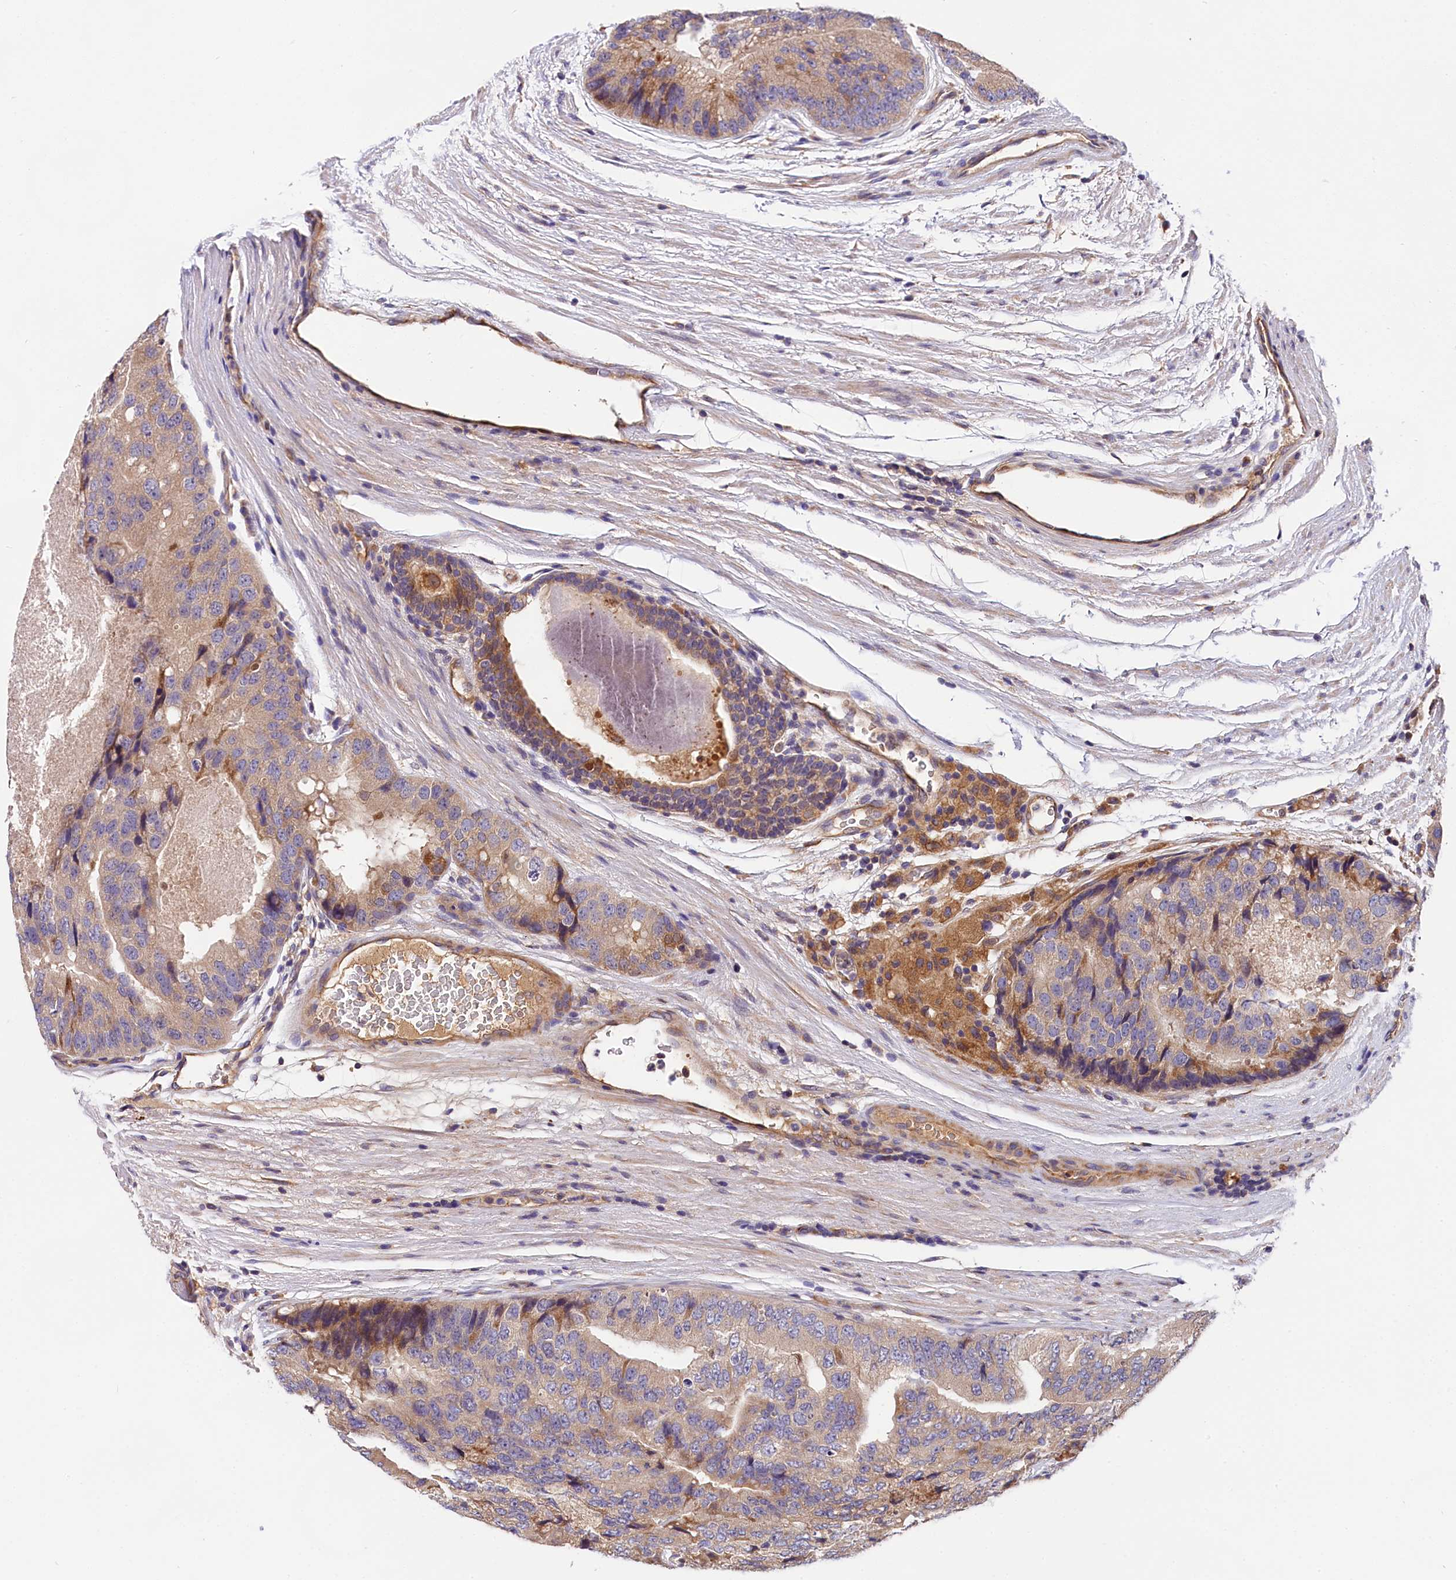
{"staining": {"intensity": "moderate", "quantity": "<25%", "location": "cytoplasmic/membranous"}, "tissue": "prostate cancer", "cell_type": "Tumor cells", "image_type": "cancer", "snomed": [{"axis": "morphology", "description": "Adenocarcinoma, High grade"}, {"axis": "topography", "description": "Prostate"}], "caption": "This is a histology image of IHC staining of prostate cancer, which shows moderate expression in the cytoplasmic/membranous of tumor cells.", "gene": "SPG11", "patient": {"sex": "male", "age": 70}}